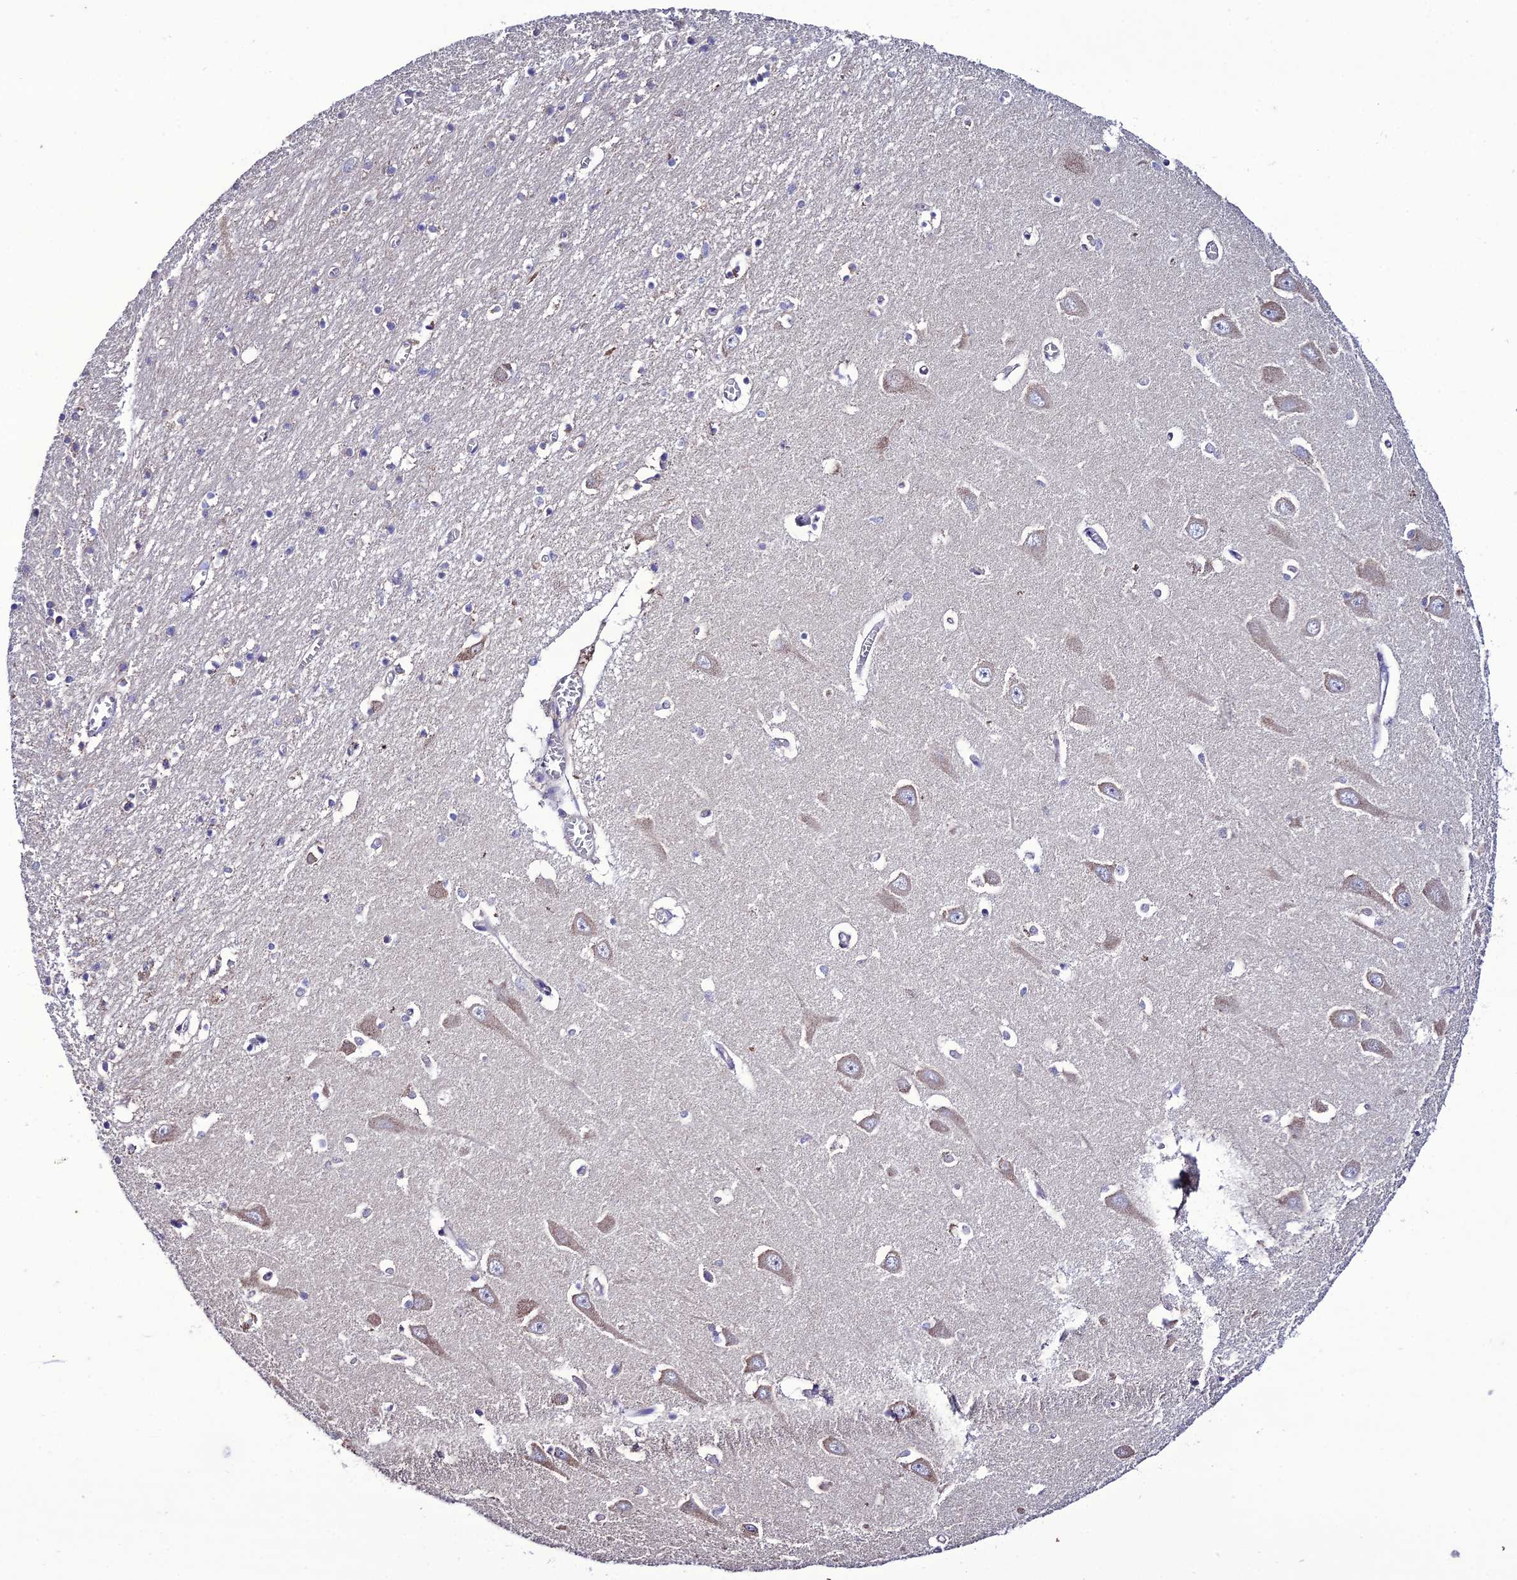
{"staining": {"intensity": "negative", "quantity": "none", "location": "none"}, "tissue": "hippocampus", "cell_type": "Glial cells", "image_type": "normal", "snomed": [{"axis": "morphology", "description": "Normal tissue, NOS"}, {"axis": "topography", "description": "Hippocampus"}], "caption": "Hippocampus stained for a protein using immunohistochemistry (IHC) demonstrates no staining glial cells.", "gene": "HOGA1", "patient": {"sex": "male", "age": 70}}